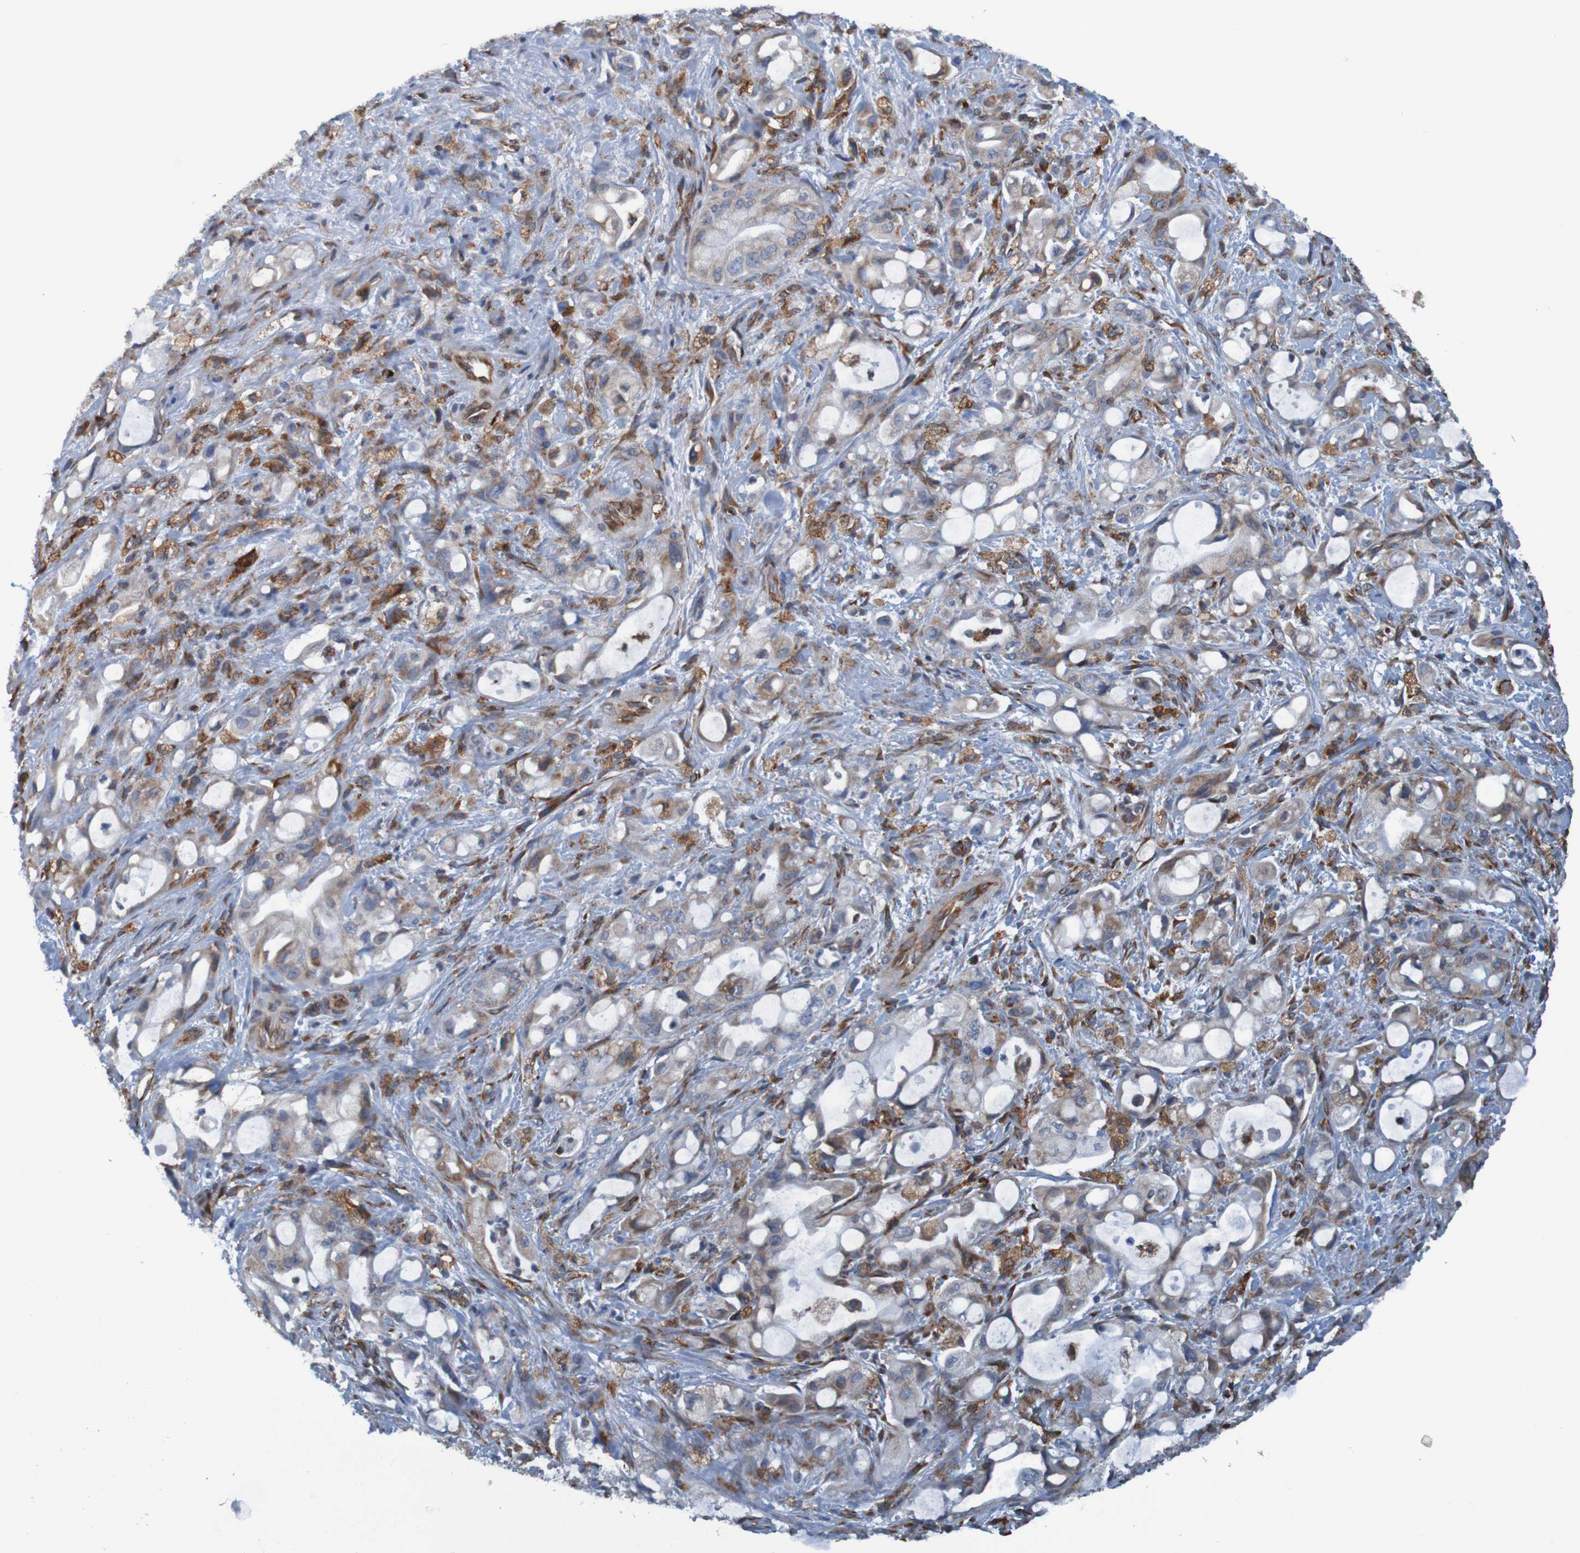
{"staining": {"intensity": "negative", "quantity": "none", "location": "none"}, "tissue": "pancreatic cancer", "cell_type": "Tumor cells", "image_type": "cancer", "snomed": [{"axis": "morphology", "description": "Adenocarcinoma, NOS"}, {"axis": "topography", "description": "Pancreas"}], "caption": "This is an immunohistochemistry (IHC) photomicrograph of pancreatic cancer (adenocarcinoma). There is no positivity in tumor cells.", "gene": "SSR1", "patient": {"sex": "male", "age": 79}}